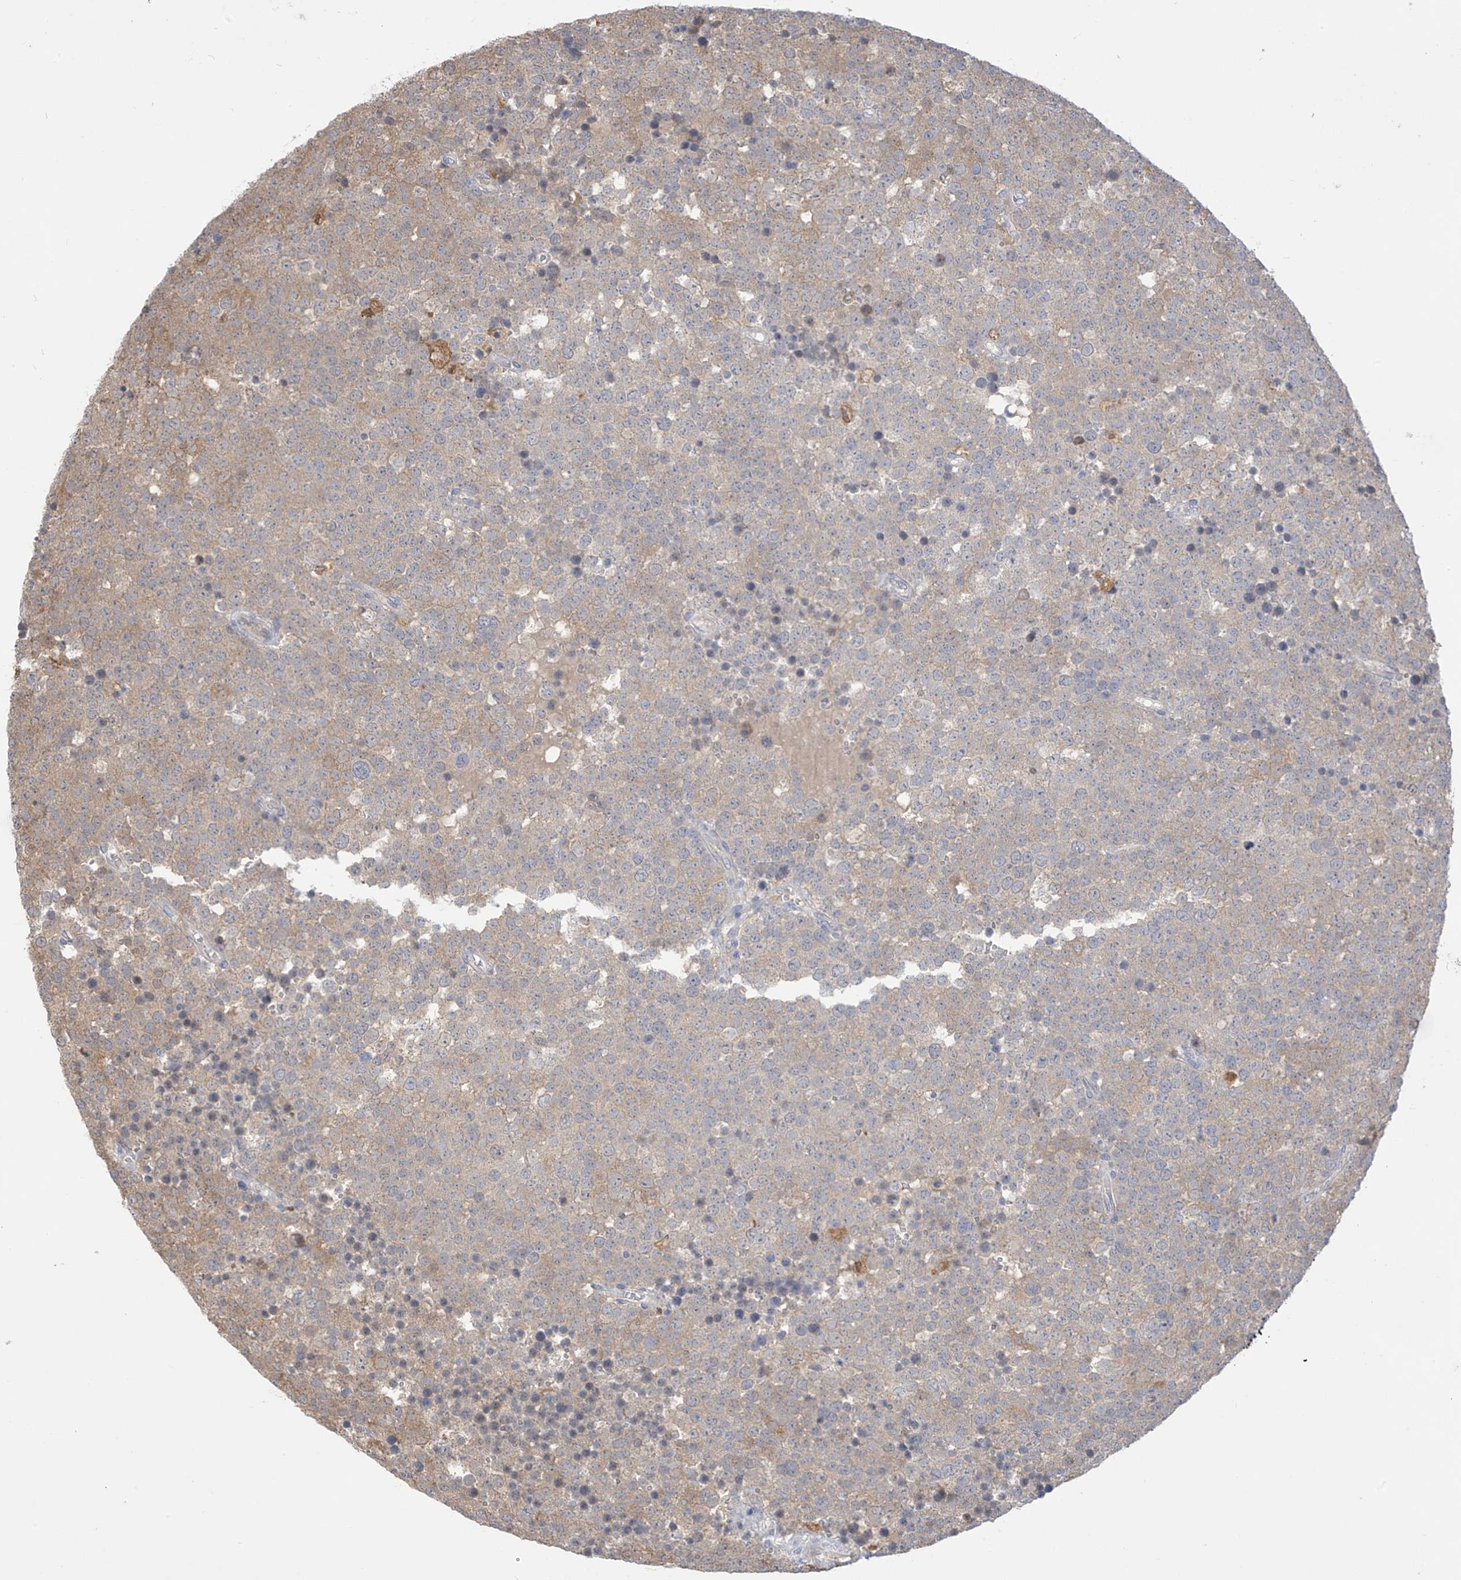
{"staining": {"intensity": "weak", "quantity": "25%-75%", "location": "cytoplasmic/membranous"}, "tissue": "testis cancer", "cell_type": "Tumor cells", "image_type": "cancer", "snomed": [{"axis": "morphology", "description": "Seminoma, NOS"}, {"axis": "topography", "description": "Testis"}], "caption": "About 25%-75% of tumor cells in human testis cancer (seminoma) display weak cytoplasmic/membranous protein staining as visualized by brown immunohistochemical staining.", "gene": "IDH1", "patient": {"sex": "male", "age": 71}}